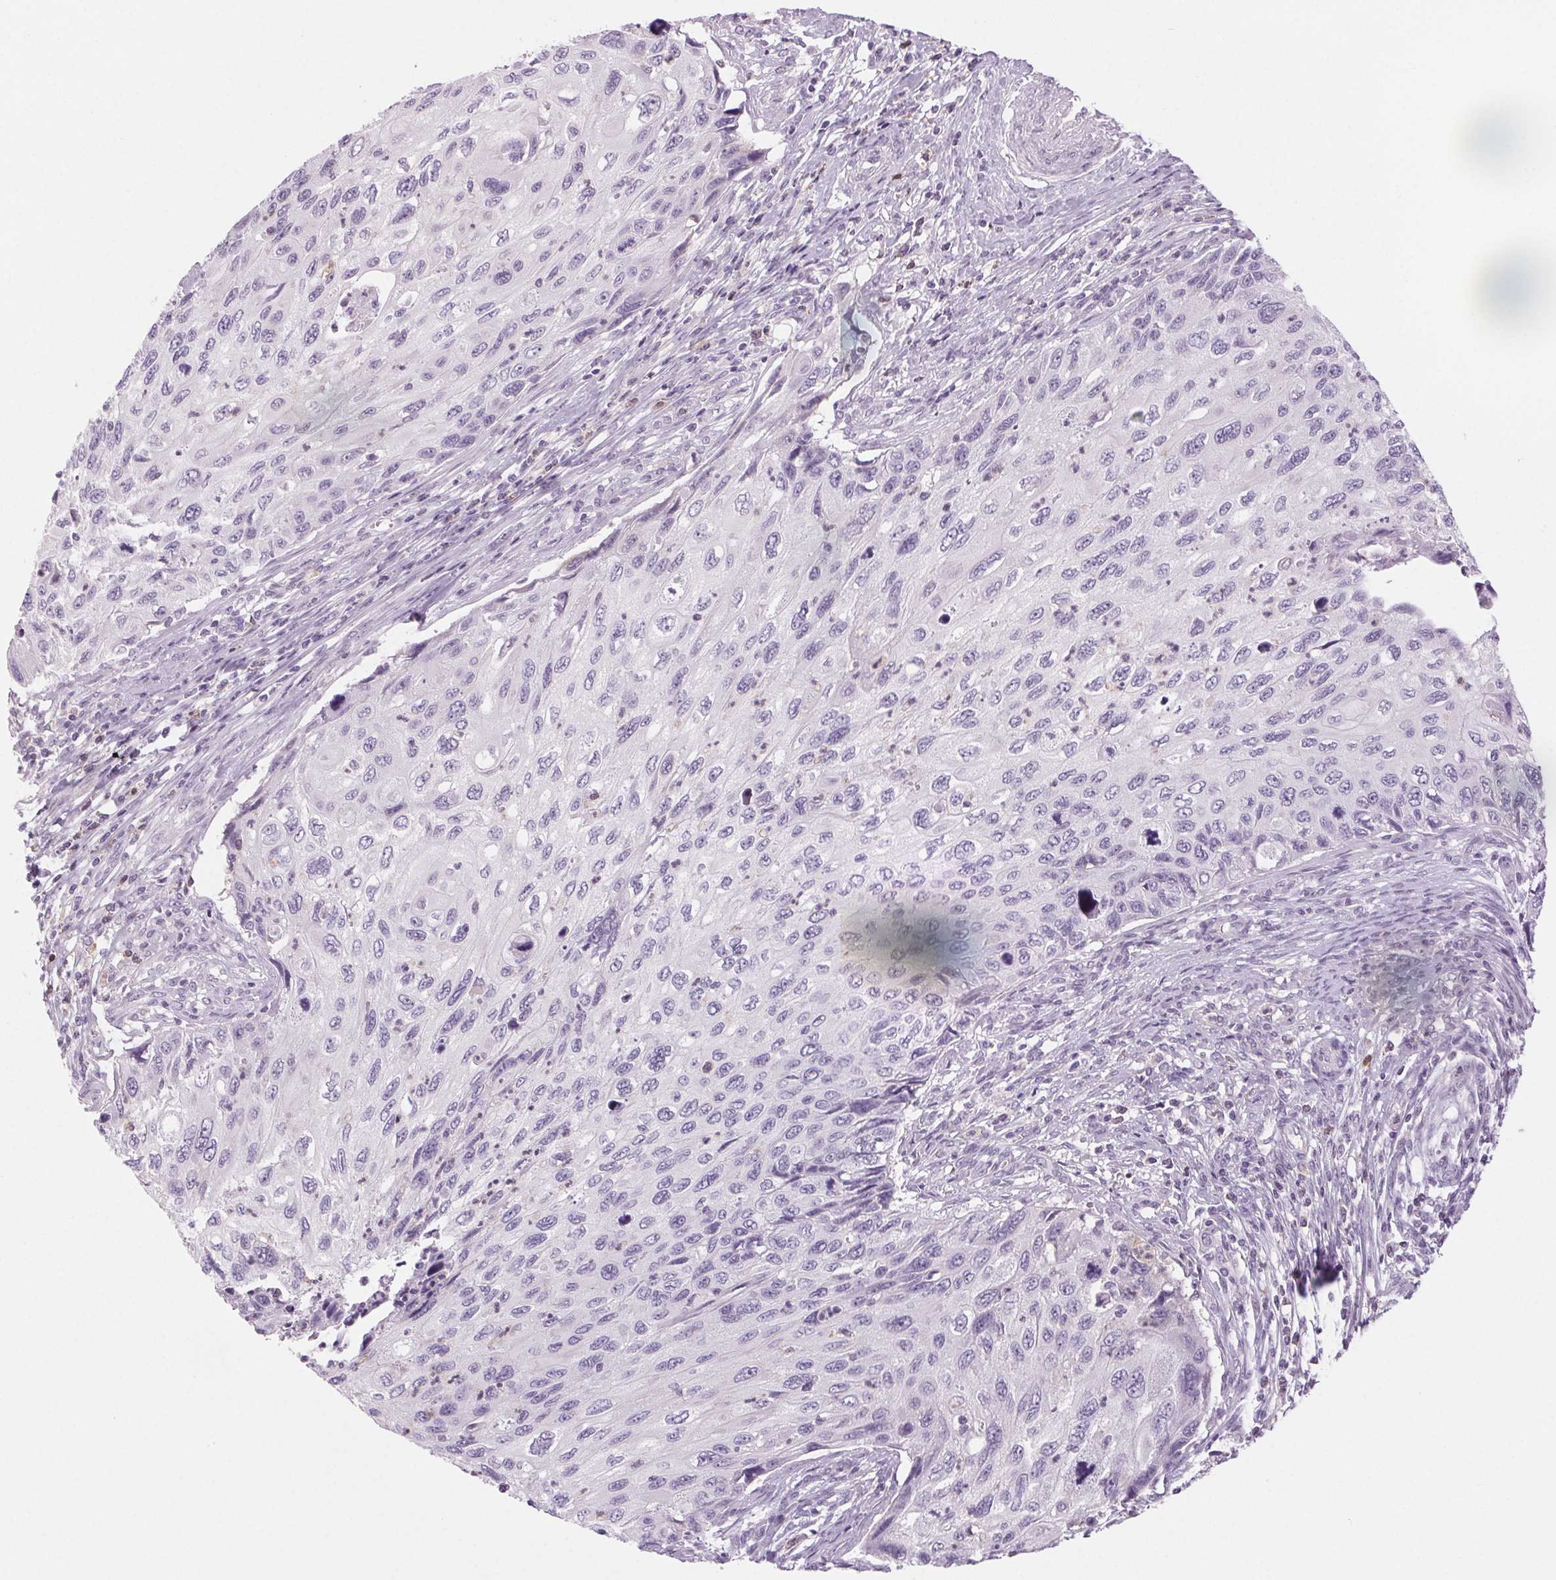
{"staining": {"intensity": "negative", "quantity": "none", "location": "none"}, "tissue": "cervical cancer", "cell_type": "Tumor cells", "image_type": "cancer", "snomed": [{"axis": "morphology", "description": "Squamous cell carcinoma, NOS"}, {"axis": "topography", "description": "Cervix"}], "caption": "This is a image of immunohistochemistry staining of cervical squamous cell carcinoma, which shows no positivity in tumor cells. The staining was performed using DAB to visualize the protein expression in brown, while the nuclei were stained in blue with hematoxylin (Magnification: 20x).", "gene": "SLC6A19", "patient": {"sex": "female", "age": 70}}